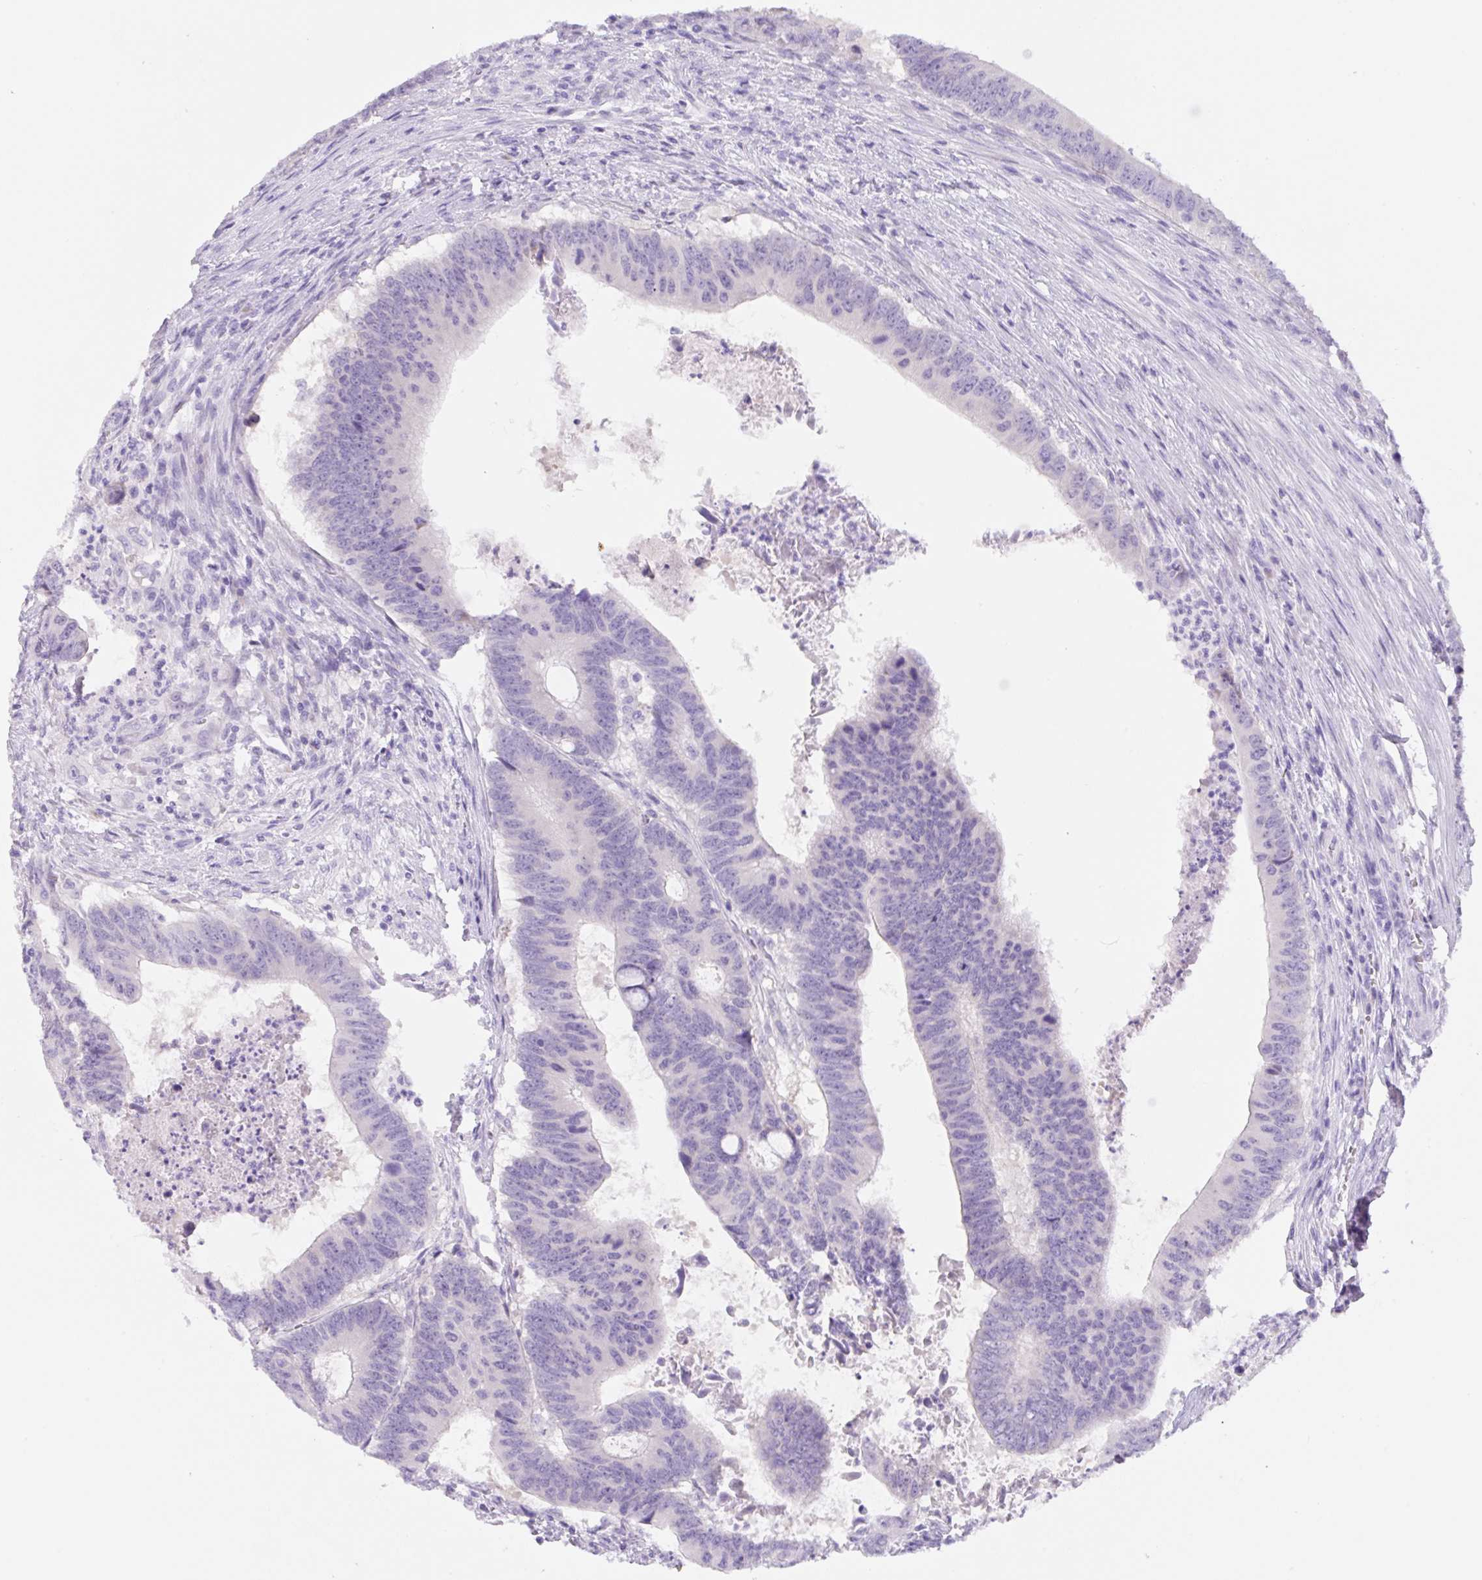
{"staining": {"intensity": "negative", "quantity": "none", "location": "none"}, "tissue": "colorectal cancer", "cell_type": "Tumor cells", "image_type": "cancer", "snomed": [{"axis": "morphology", "description": "Adenocarcinoma, NOS"}, {"axis": "topography", "description": "Colon"}], "caption": "Tumor cells are negative for protein expression in human colorectal cancer. Nuclei are stained in blue.", "gene": "KLK8", "patient": {"sex": "male", "age": 62}}